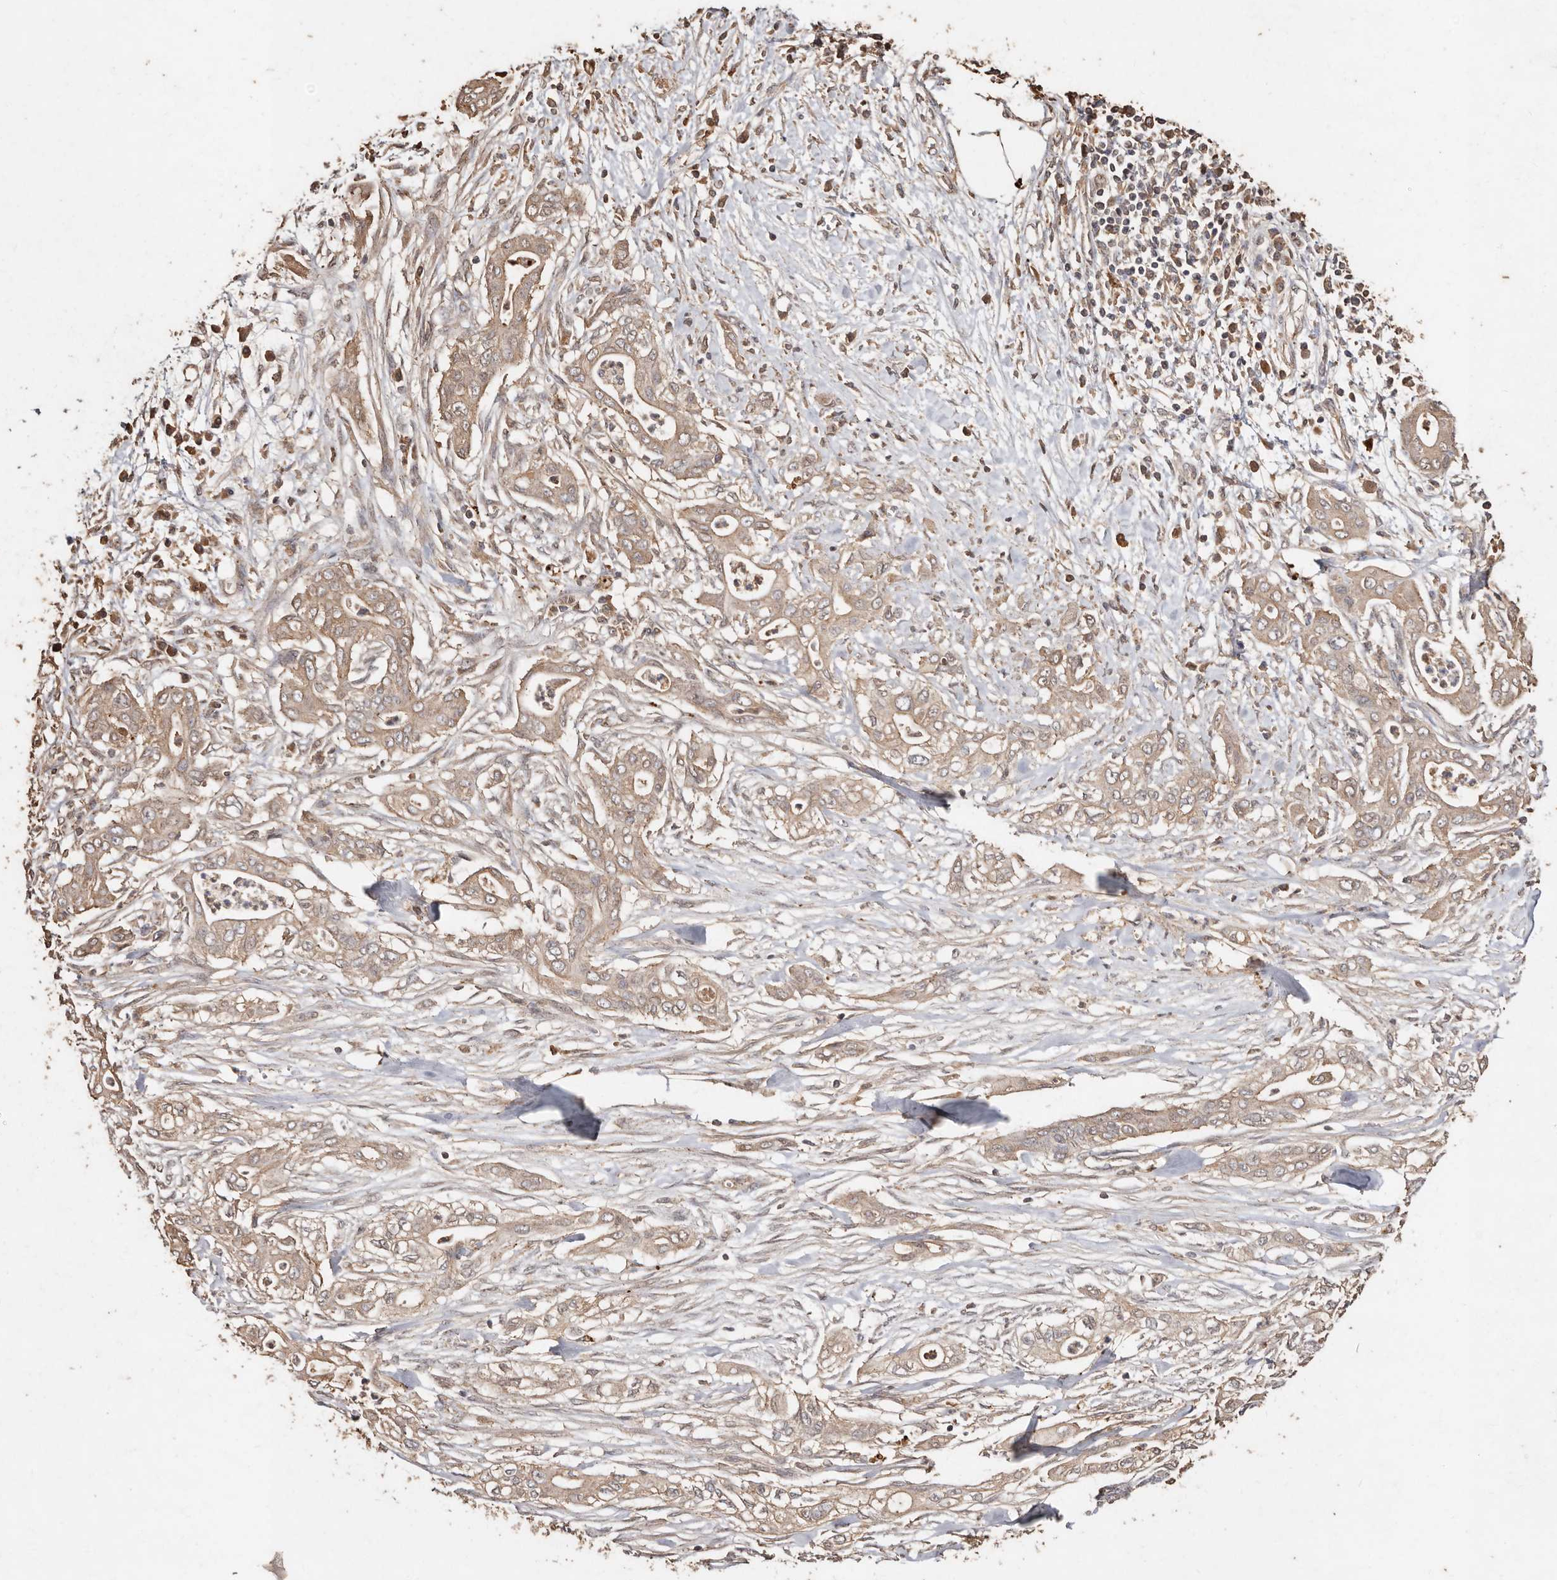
{"staining": {"intensity": "weak", "quantity": ">75%", "location": "cytoplasmic/membranous"}, "tissue": "pancreatic cancer", "cell_type": "Tumor cells", "image_type": "cancer", "snomed": [{"axis": "morphology", "description": "Adenocarcinoma, NOS"}, {"axis": "topography", "description": "Pancreas"}], "caption": "The immunohistochemical stain labels weak cytoplasmic/membranous expression in tumor cells of adenocarcinoma (pancreatic) tissue. (Brightfield microscopy of DAB IHC at high magnification).", "gene": "FARS2", "patient": {"sex": "male", "age": 58}}